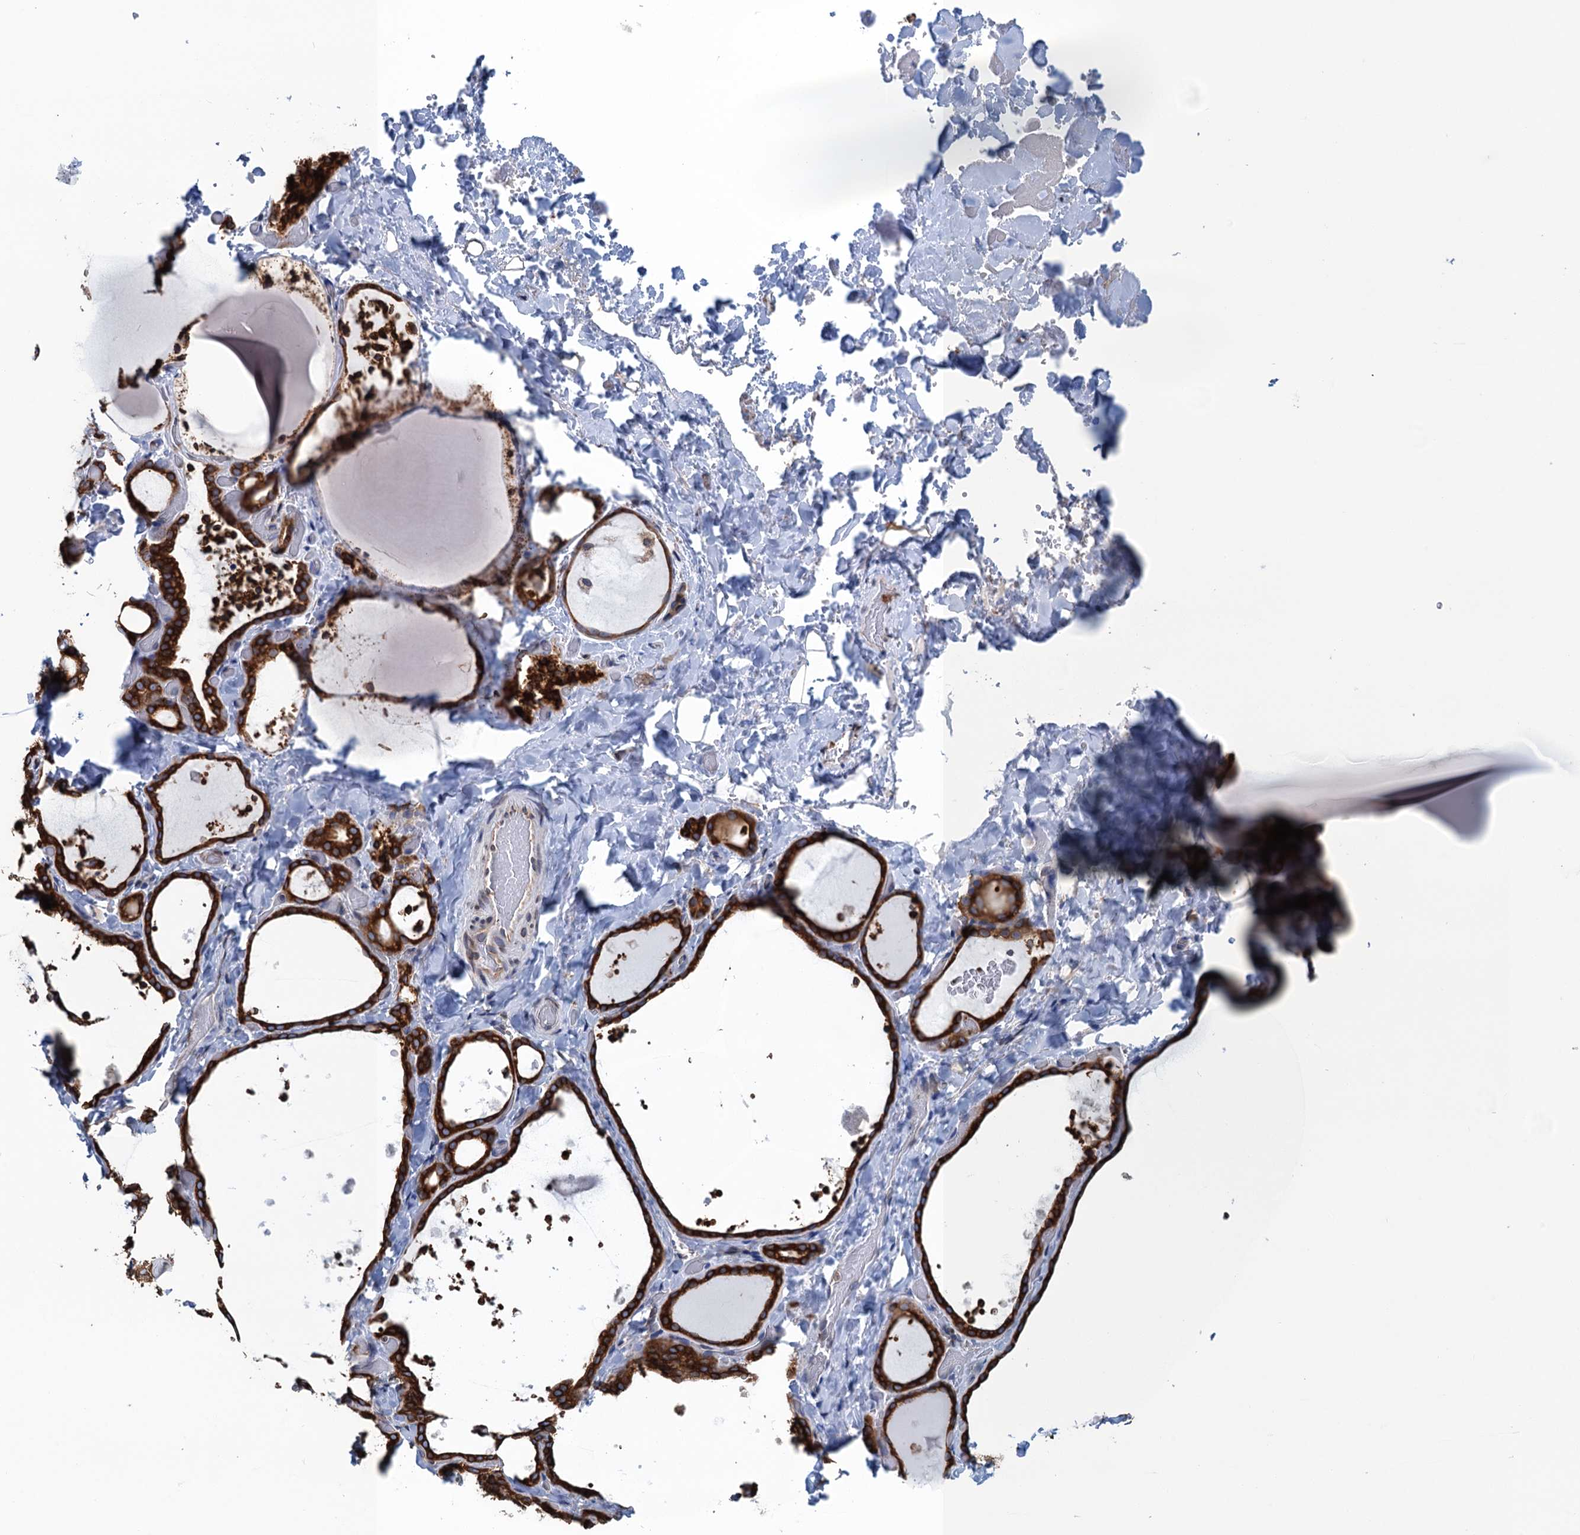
{"staining": {"intensity": "strong", "quantity": ">75%", "location": "cytoplasmic/membranous"}, "tissue": "thyroid gland", "cell_type": "Glandular cells", "image_type": "normal", "snomed": [{"axis": "morphology", "description": "Normal tissue, NOS"}, {"axis": "topography", "description": "Thyroid gland"}], "caption": "Human thyroid gland stained with a brown dye displays strong cytoplasmic/membranous positive expression in about >75% of glandular cells.", "gene": "TMEM205", "patient": {"sex": "female", "age": 44}}